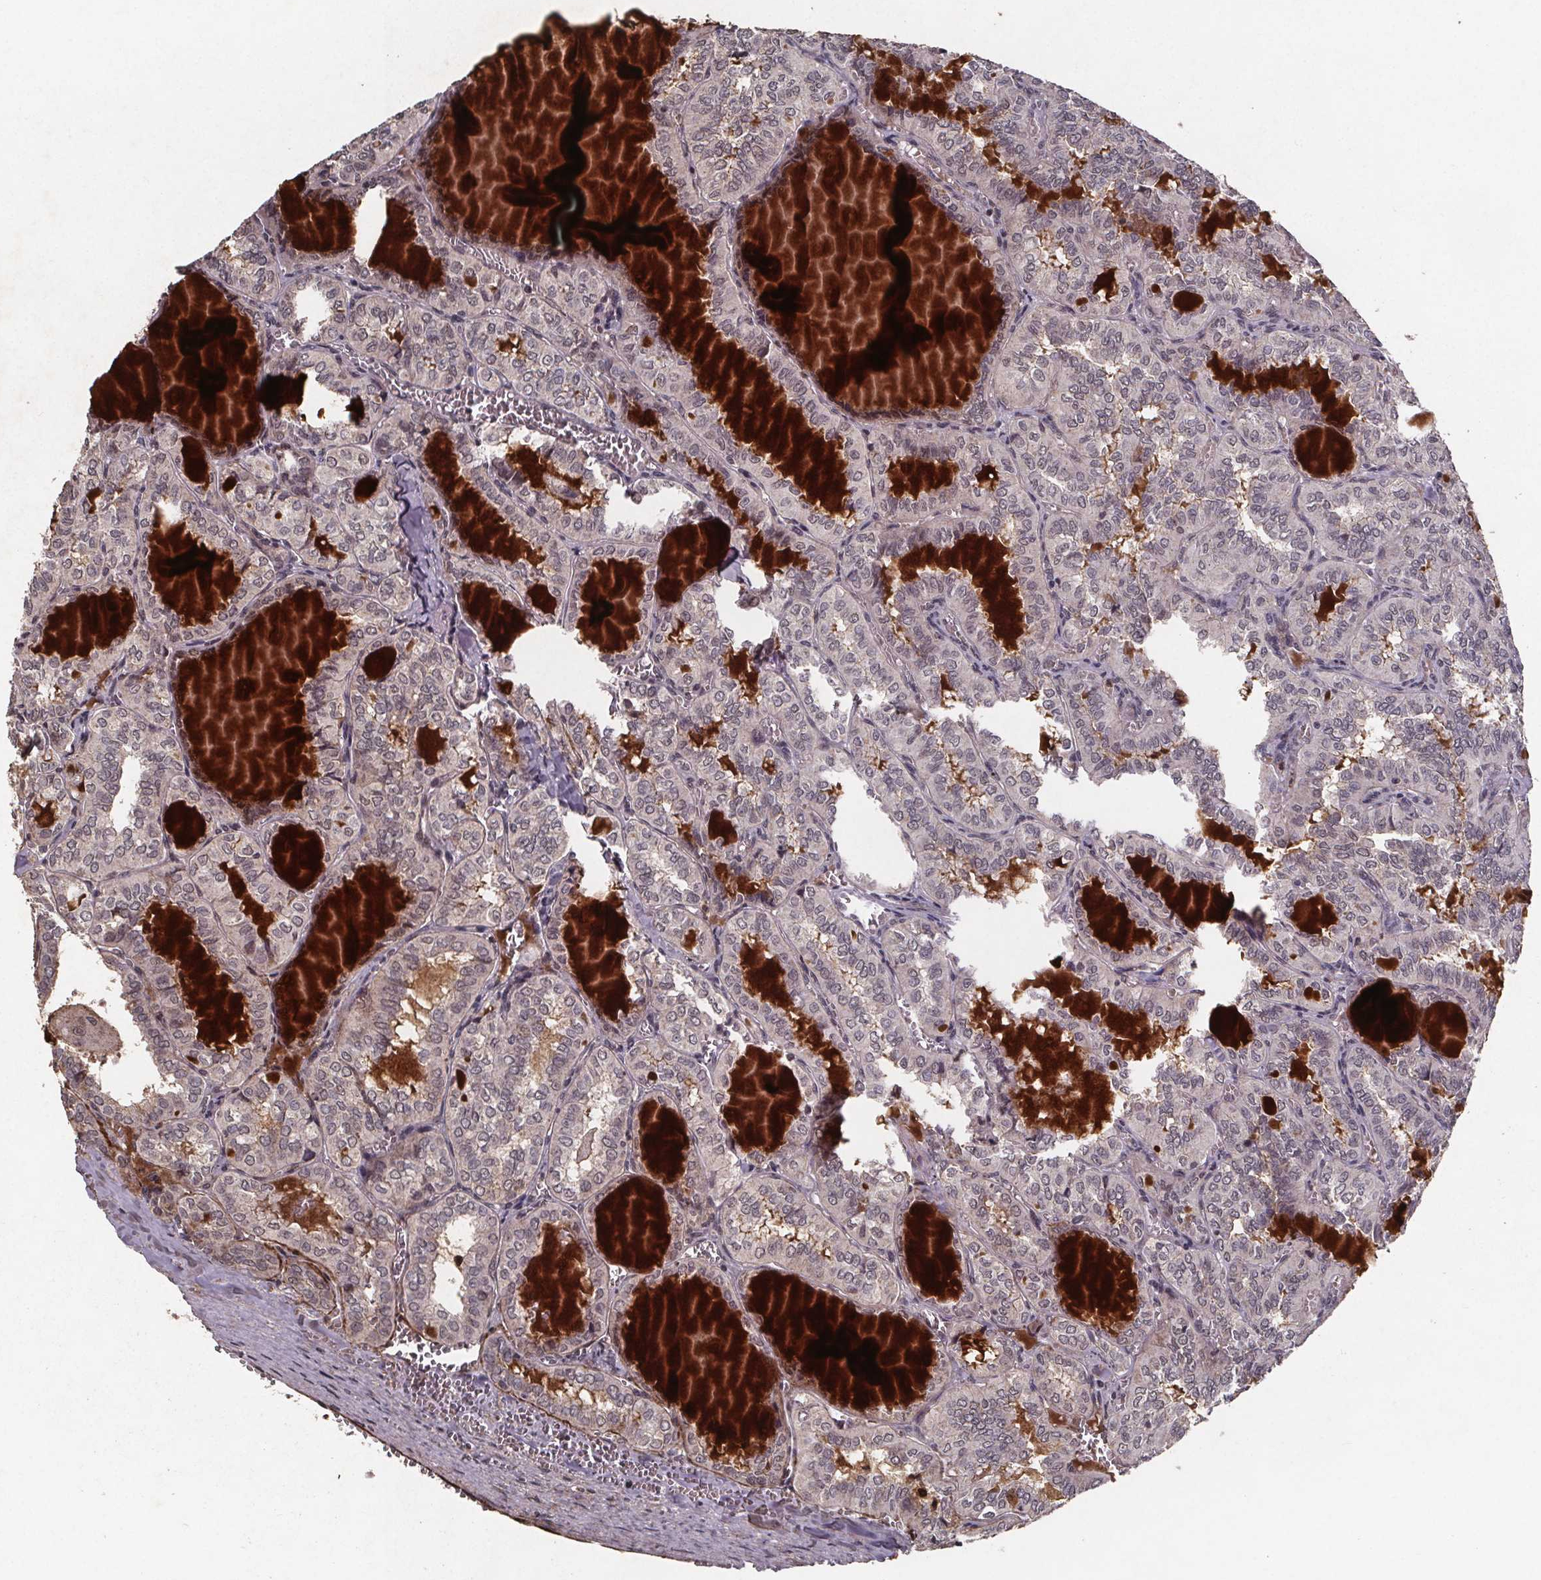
{"staining": {"intensity": "negative", "quantity": "none", "location": "none"}, "tissue": "thyroid cancer", "cell_type": "Tumor cells", "image_type": "cancer", "snomed": [{"axis": "morphology", "description": "Papillary adenocarcinoma, NOS"}, {"axis": "topography", "description": "Thyroid gland"}], "caption": "Protein analysis of thyroid cancer (papillary adenocarcinoma) reveals no significant expression in tumor cells. (Stains: DAB (3,3'-diaminobenzidine) immunohistochemistry with hematoxylin counter stain, Microscopy: brightfield microscopy at high magnification).", "gene": "GPX3", "patient": {"sex": "female", "age": 41}}